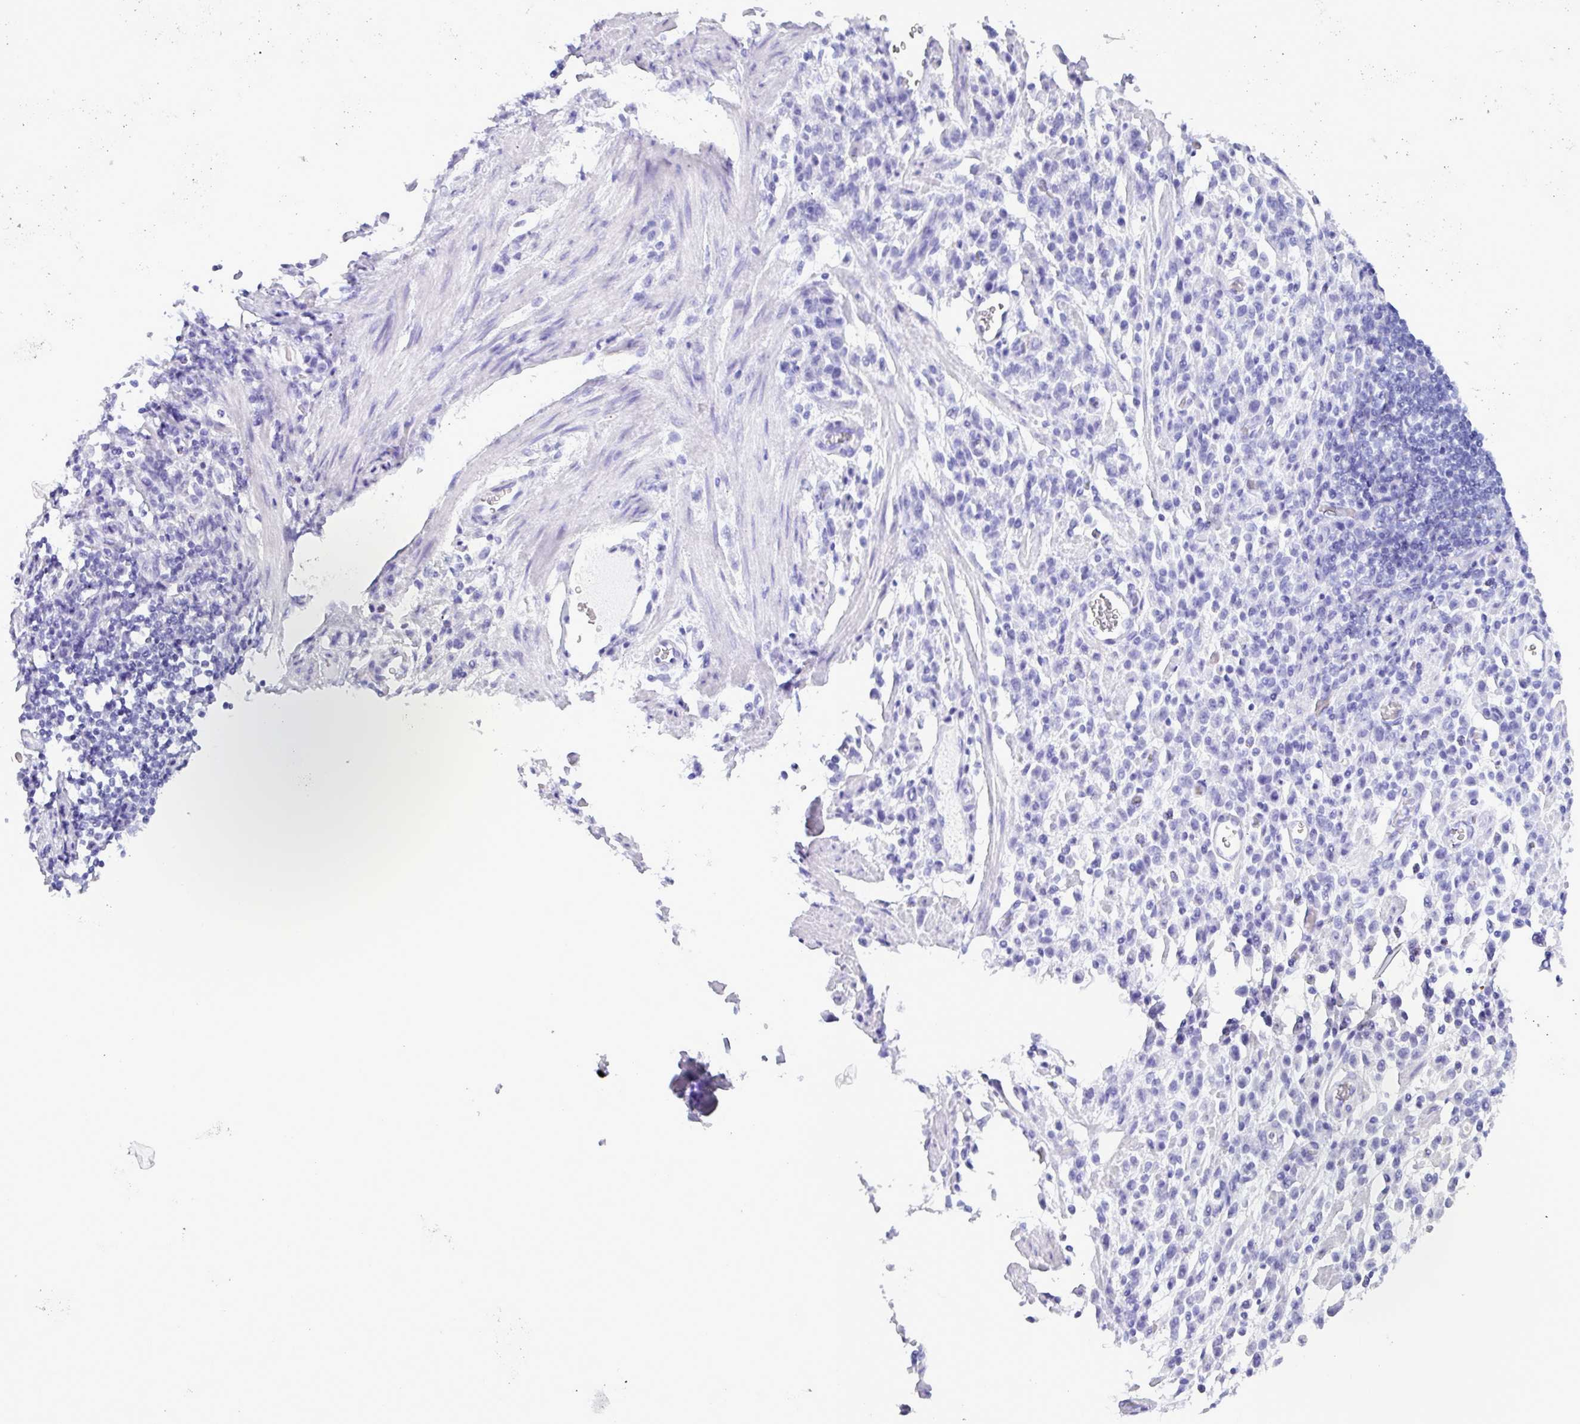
{"staining": {"intensity": "negative", "quantity": "none", "location": "none"}, "tissue": "stomach cancer", "cell_type": "Tumor cells", "image_type": "cancer", "snomed": [{"axis": "morphology", "description": "Adenocarcinoma, NOS"}, {"axis": "topography", "description": "Stomach"}], "caption": "Stomach cancer (adenocarcinoma) stained for a protein using immunohistochemistry demonstrates no expression tumor cells.", "gene": "TNFSF12", "patient": {"sex": "male", "age": 77}}